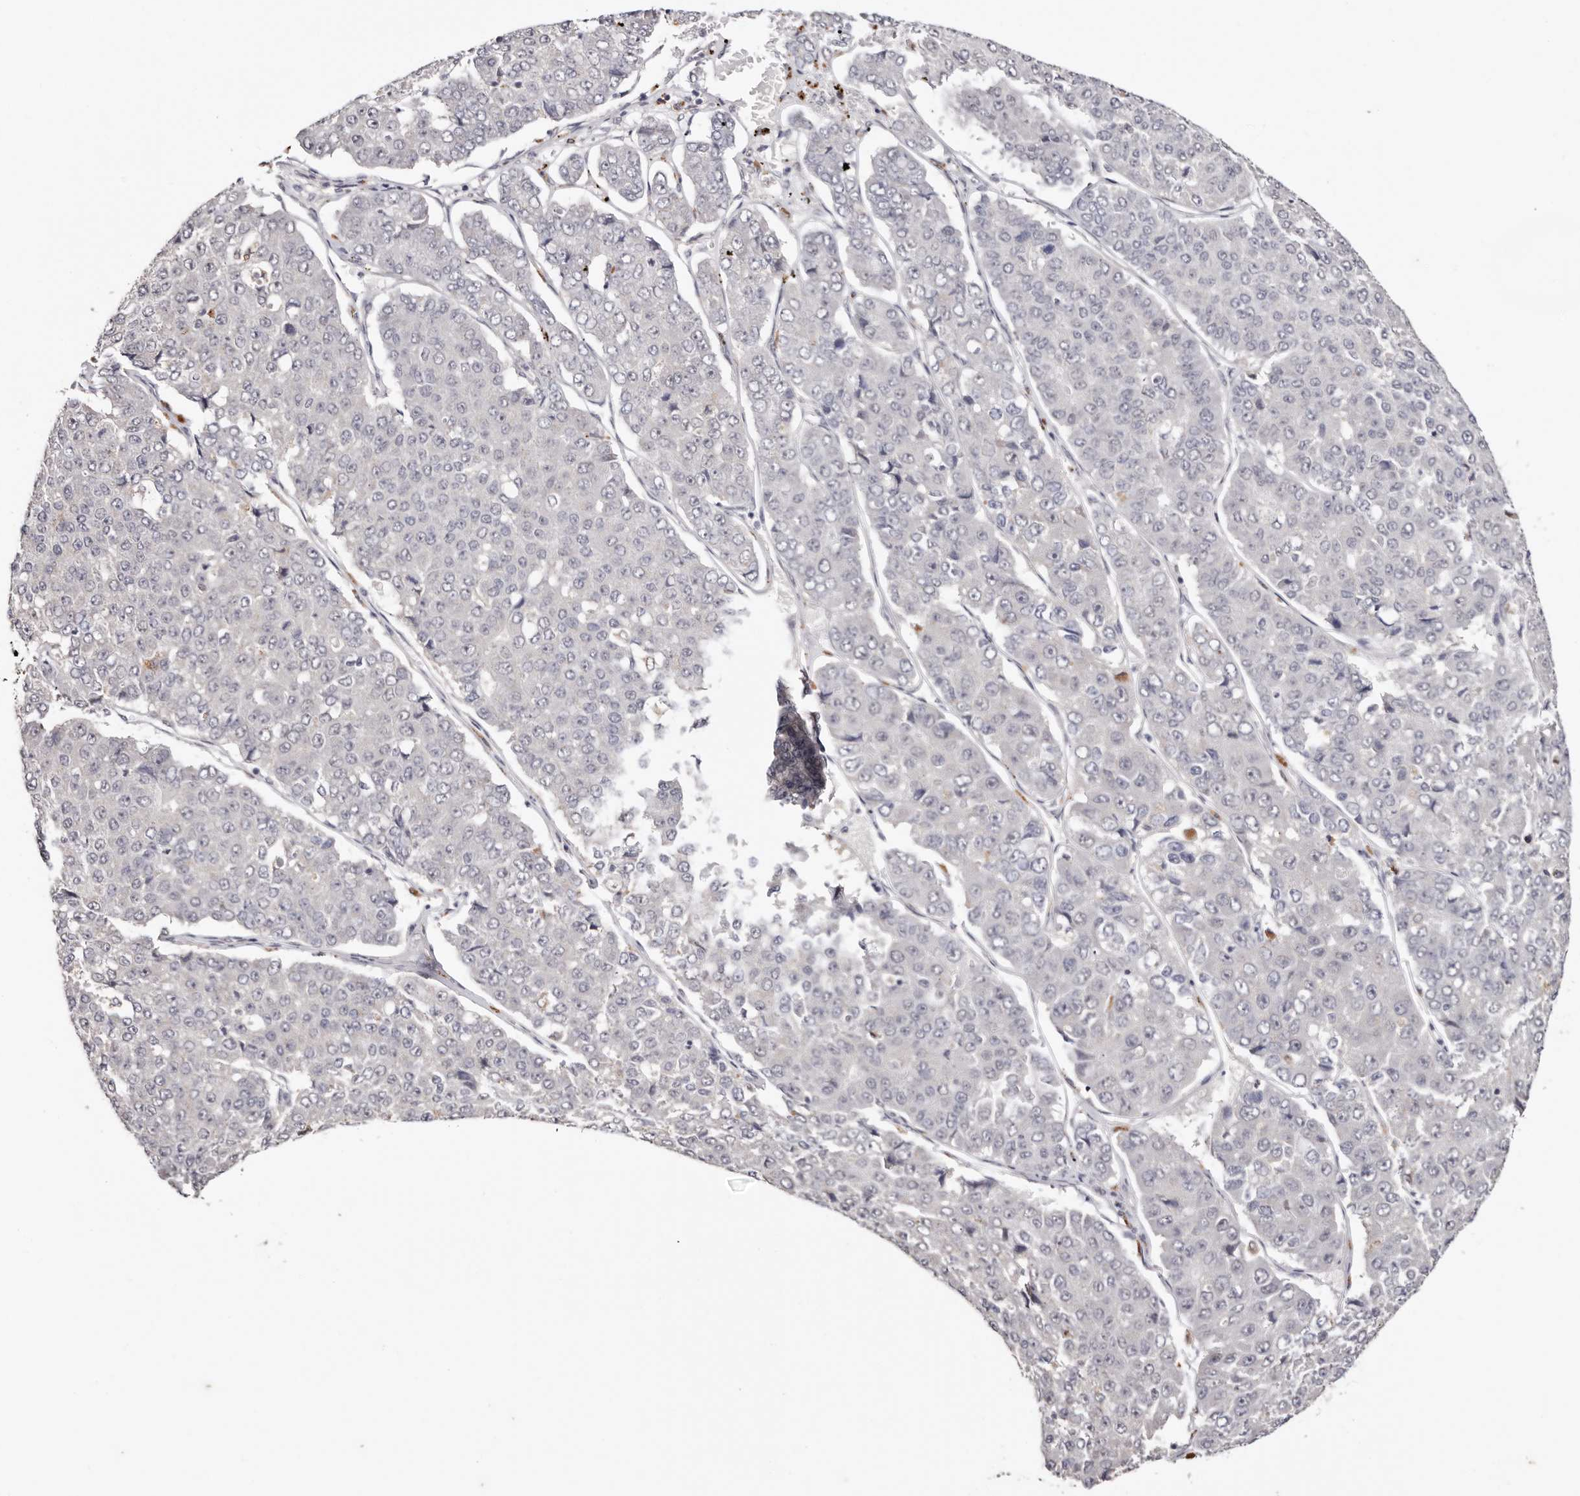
{"staining": {"intensity": "negative", "quantity": "none", "location": "none"}, "tissue": "pancreatic cancer", "cell_type": "Tumor cells", "image_type": "cancer", "snomed": [{"axis": "morphology", "description": "Adenocarcinoma, NOS"}, {"axis": "topography", "description": "Pancreas"}], "caption": "Immunohistochemistry (IHC) histopathology image of neoplastic tissue: adenocarcinoma (pancreatic) stained with DAB (3,3'-diaminobenzidine) shows no significant protein positivity in tumor cells. (Brightfield microscopy of DAB immunohistochemistry at high magnification).", "gene": "TYW3", "patient": {"sex": "male", "age": 50}}